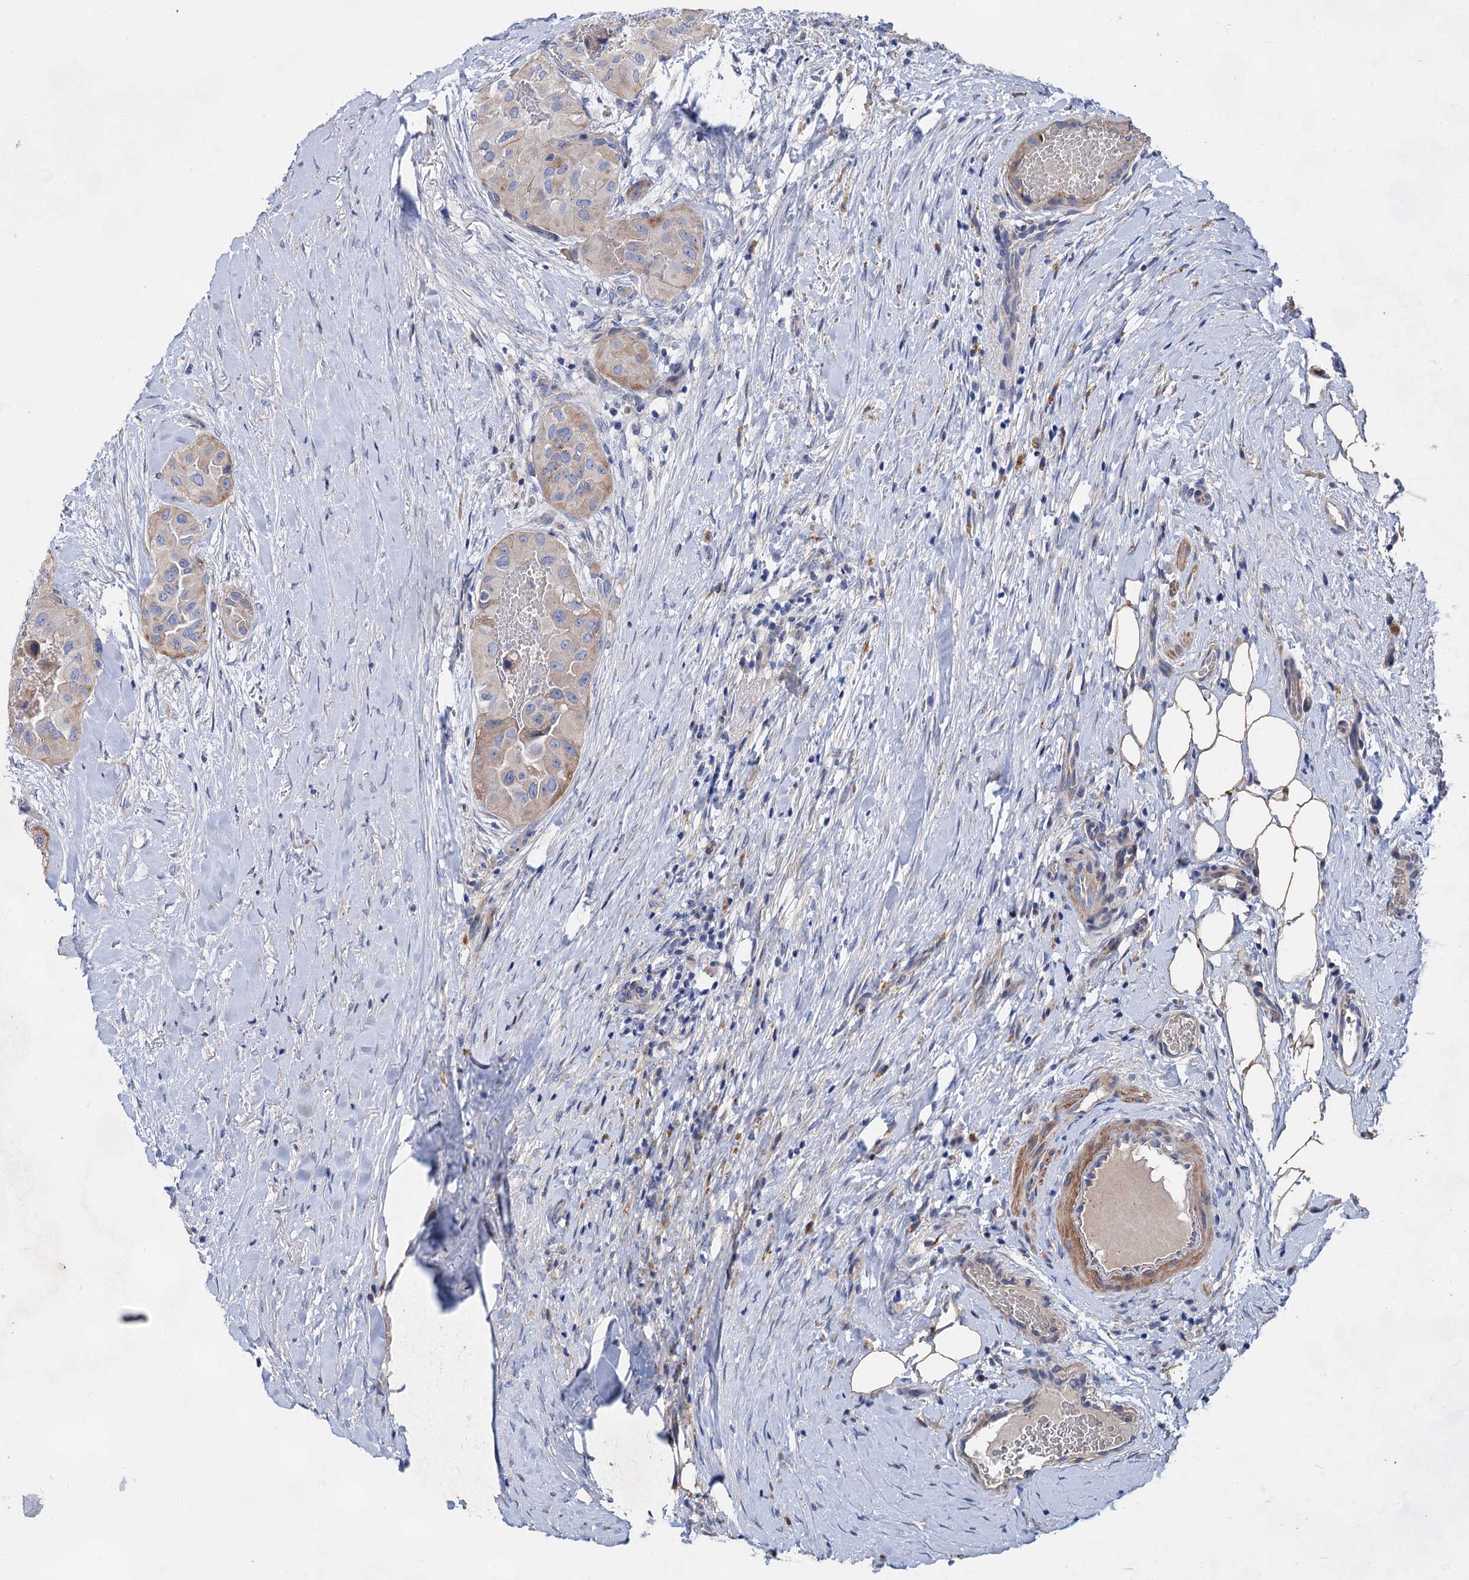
{"staining": {"intensity": "weak", "quantity": "<25%", "location": "cytoplasmic/membranous"}, "tissue": "thyroid cancer", "cell_type": "Tumor cells", "image_type": "cancer", "snomed": [{"axis": "morphology", "description": "Papillary adenocarcinoma, NOS"}, {"axis": "topography", "description": "Thyroid gland"}], "caption": "The histopathology image demonstrates no staining of tumor cells in thyroid cancer. (DAB immunohistochemistry (IHC), high magnification).", "gene": "GPR155", "patient": {"sex": "female", "age": 59}}